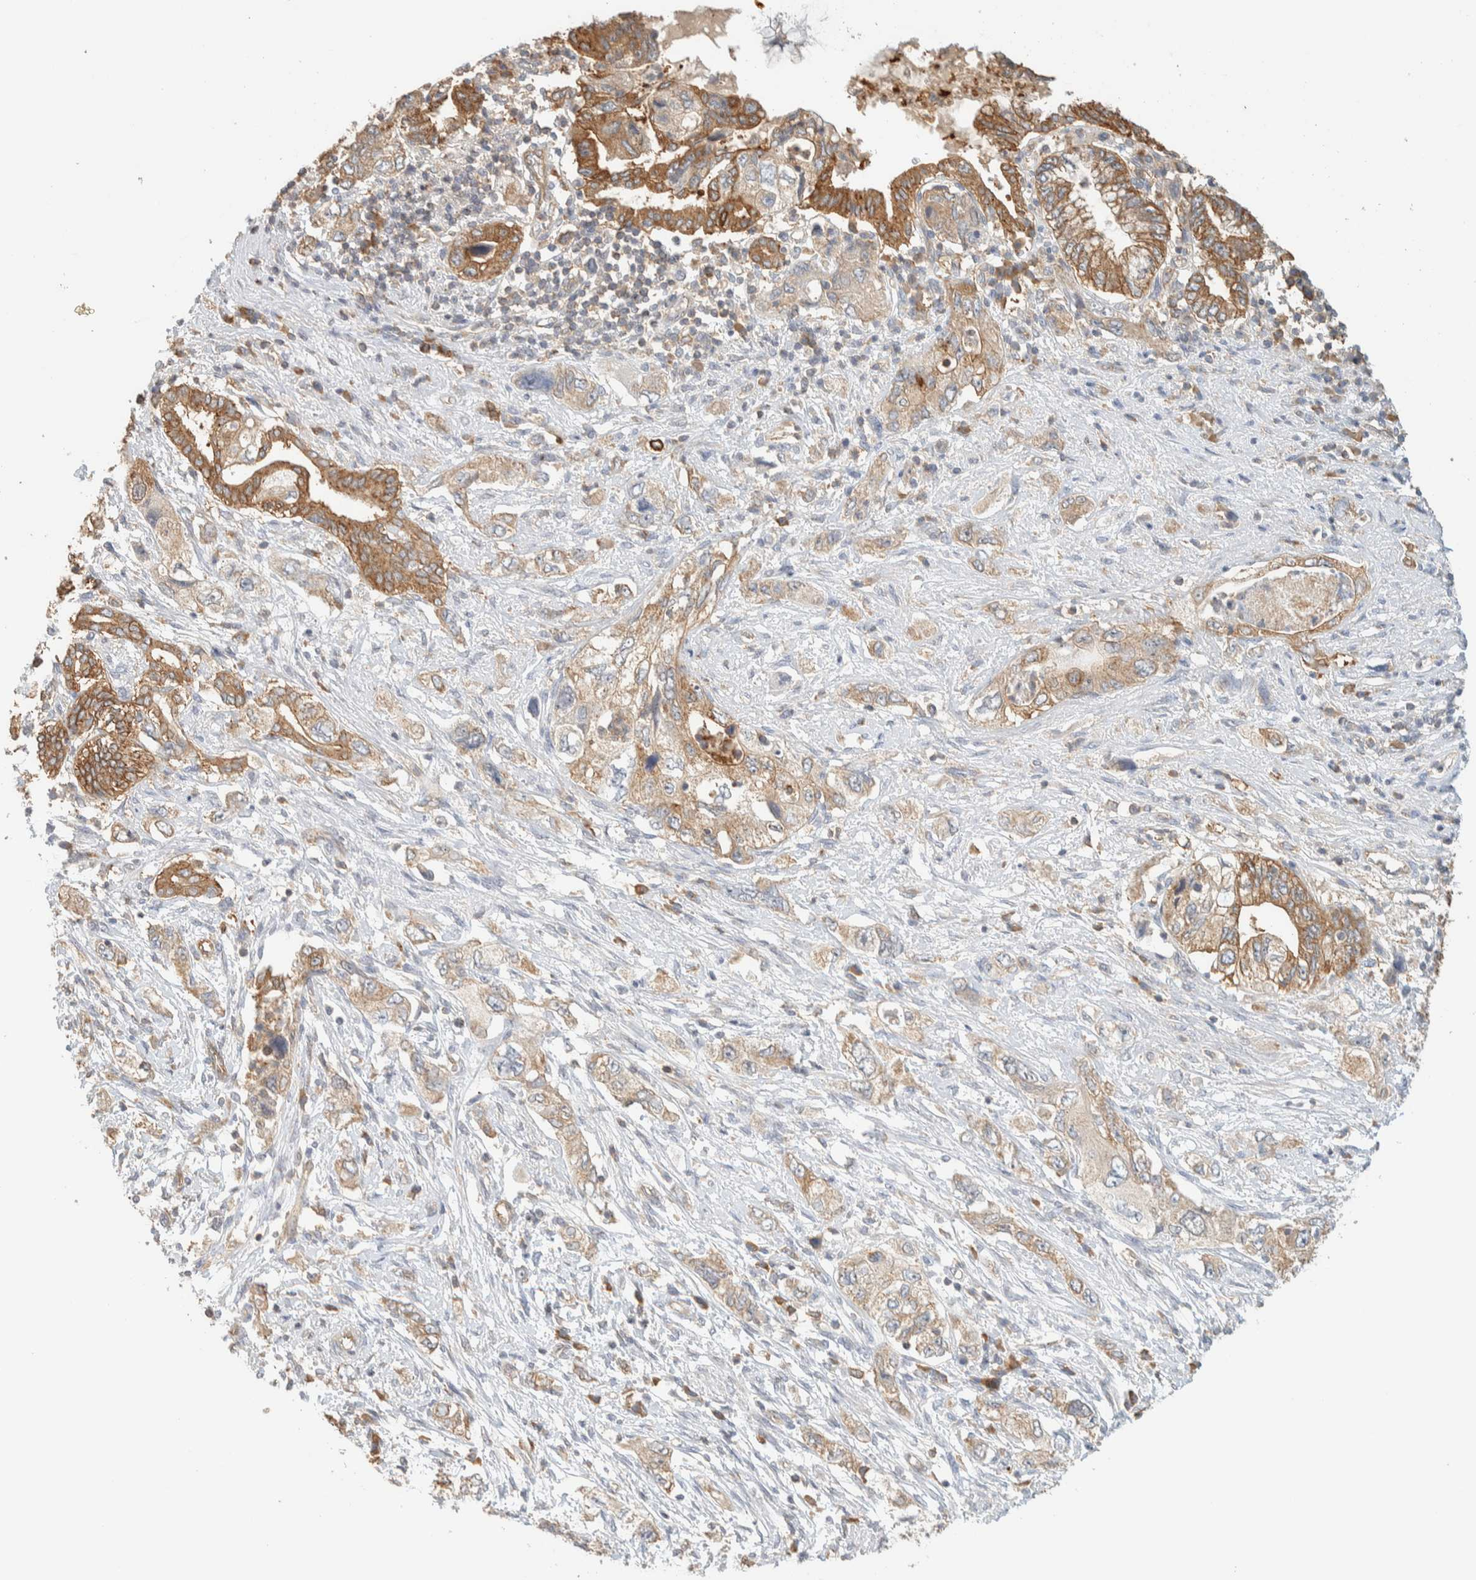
{"staining": {"intensity": "moderate", "quantity": ">75%", "location": "cytoplasmic/membranous"}, "tissue": "pancreatic cancer", "cell_type": "Tumor cells", "image_type": "cancer", "snomed": [{"axis": "morphology", "description": "Adenocarcinoma, NOS"}, {"axis": "topography", "description": "Pancreas"}], "caption": "Immunohistochemistry (IHC) micrograph of neoplastic tissue: human pancreatic cancer (adenocarcinoma) stained using immunohistochemistry demonstrates medium levels of moderate protein expression localized specifically in the cytoplasmic/membranous of tumor cells, appearing as a cytoplasmic/membranous brown color.", "gene": "TBC1D8B", "patient": {"sex": "female", "age": 73}}